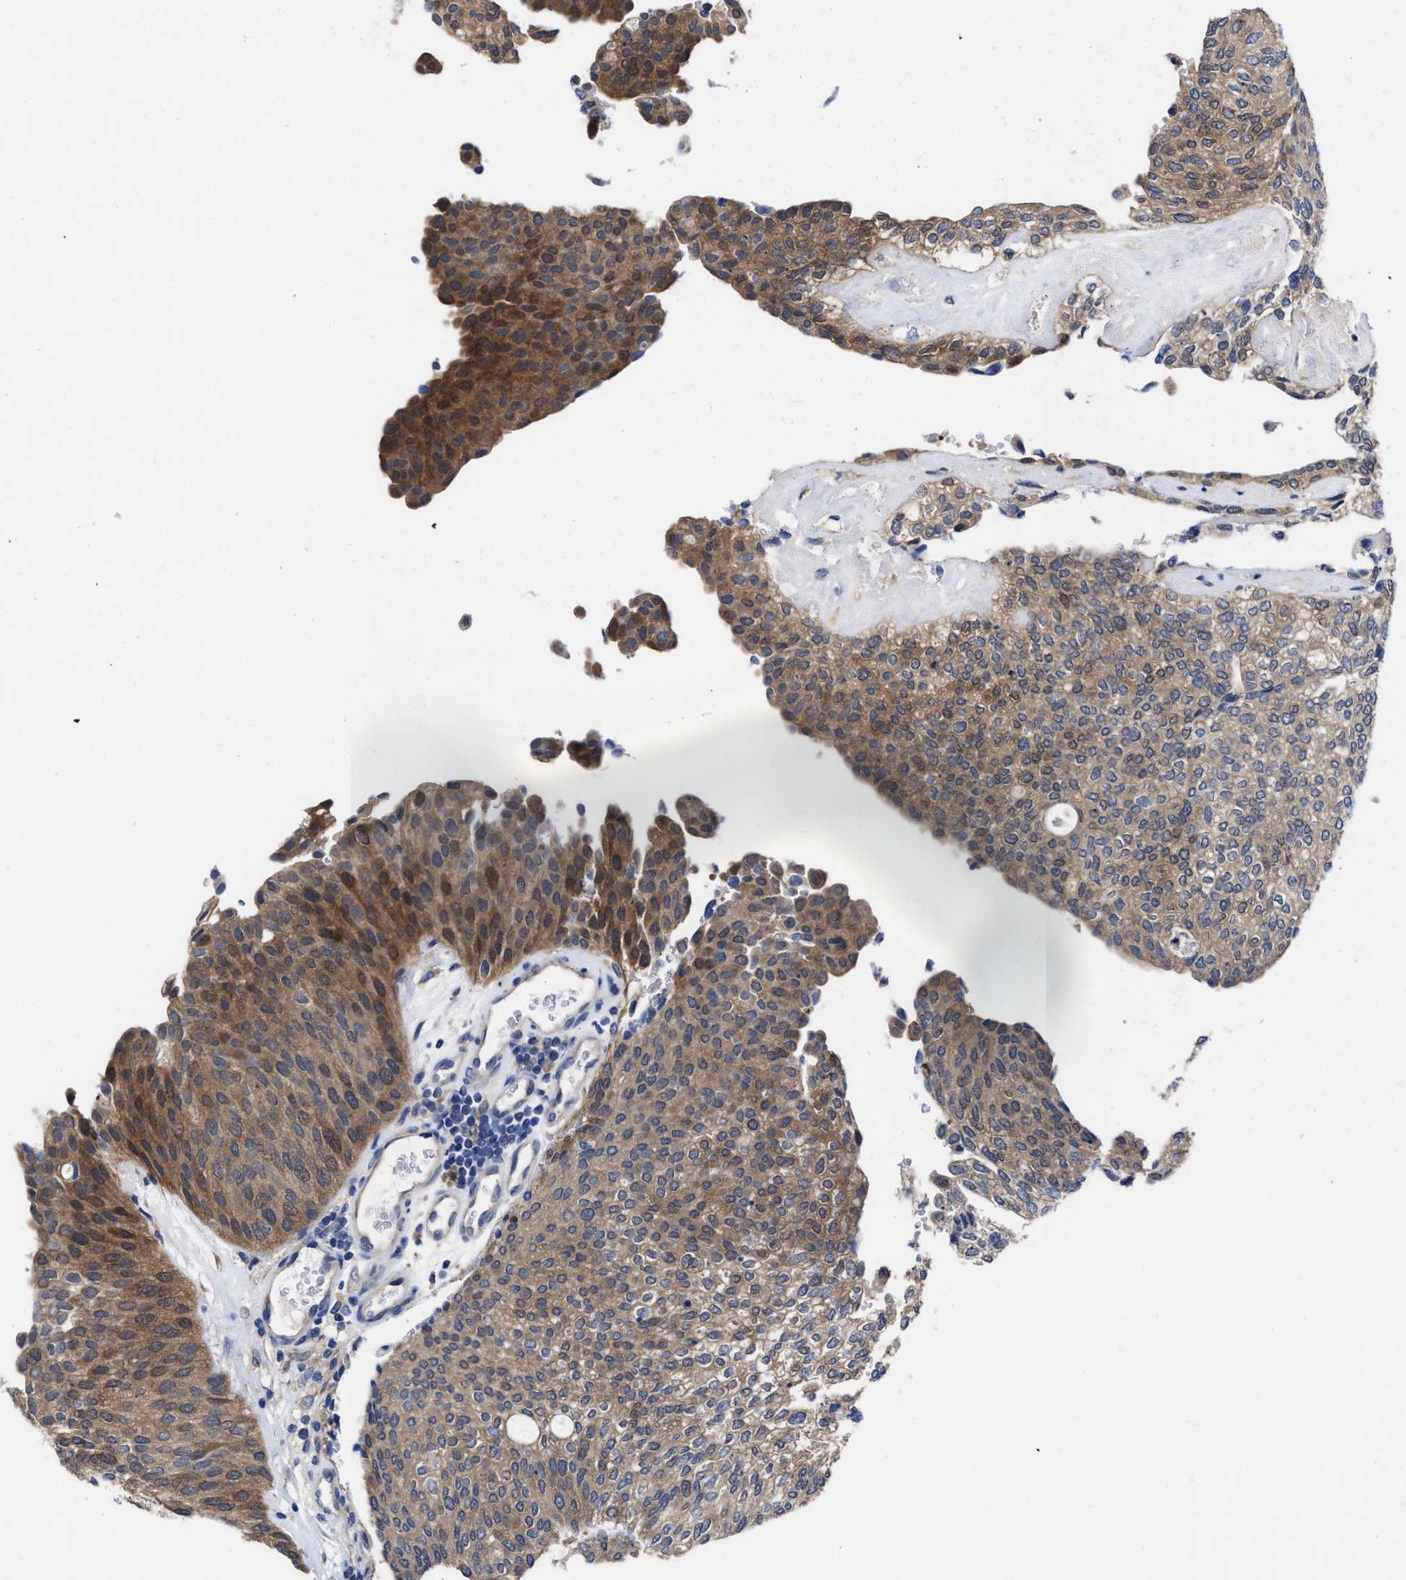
{"staining": {"intensity": "moderate", "quantity": "25%-75%", "location": "cytoplasmic/membranous"}, "tissue": "urothelial cancer", "cell_type": "Tumor cells", "image_type": "cancer", "snomed": [{"axis": "morphology", "description": "Urothelial carcinoma, Low grade"}, {"axis": "topography", "description": "Urinary bladder"}], "caption": "DAB (3,3'-diaminobenzidine) immunohistochemical staining of human urothelial carcinoma (low-grade) demonstrates moderate cytoplasmic/membranous protein expression in about 25%-75% of tumor cells. (Brightfield microscopy of DAB IHC at high magnification).", "gene": "TXNDC17", "patient": {"sex": "female", "age": 79}}